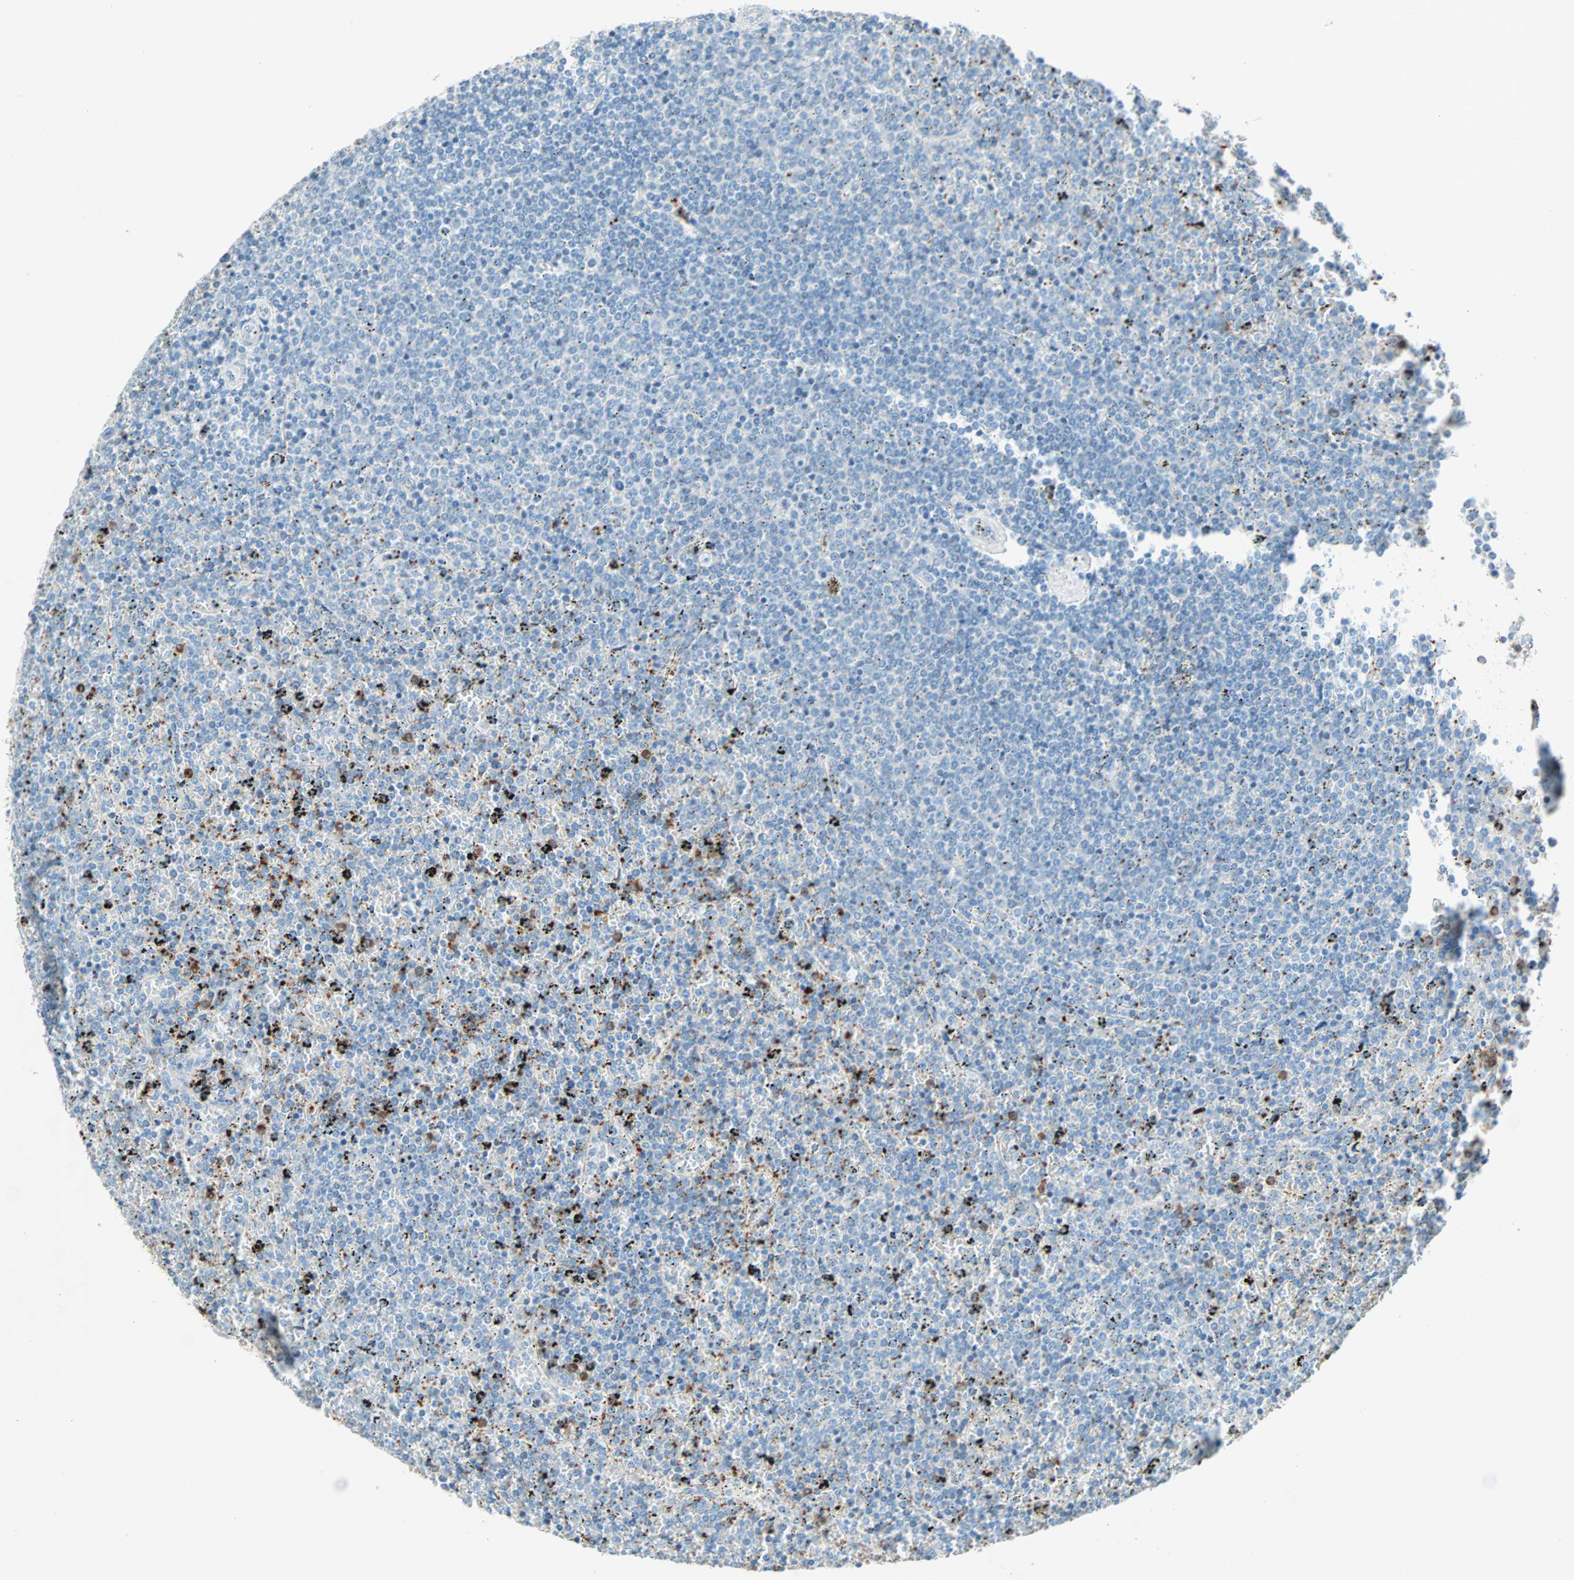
{"staining": {"intensity": "strong", "quantity": "<25%", "location": "cytoplasmic/membranous"}, "tissue": "lymphoma", "cell_type": "Tumor cells", "image_type": "cancer", "snomed": [{"axis": "morphology", "description": "Malignant lymphoma, non-Hodgkin's type, Low grade"}, {"axis": "topography", "description": "Spleen"}], "caption": "IHC of human low-grade malignant lymphoma, non-Hodgkin's type reveals medium levels of strong cytoplasmic/membranous expression in approximately <25% of tumor cells. The staining was performed using DAB (3,3'-diaminobenzidine), with brown indicating positive protein expression. Nuclei are stained blue with hematoxylin.", "gene": "LY6G6F", "patient": {"sex": "female", "age": 77}}